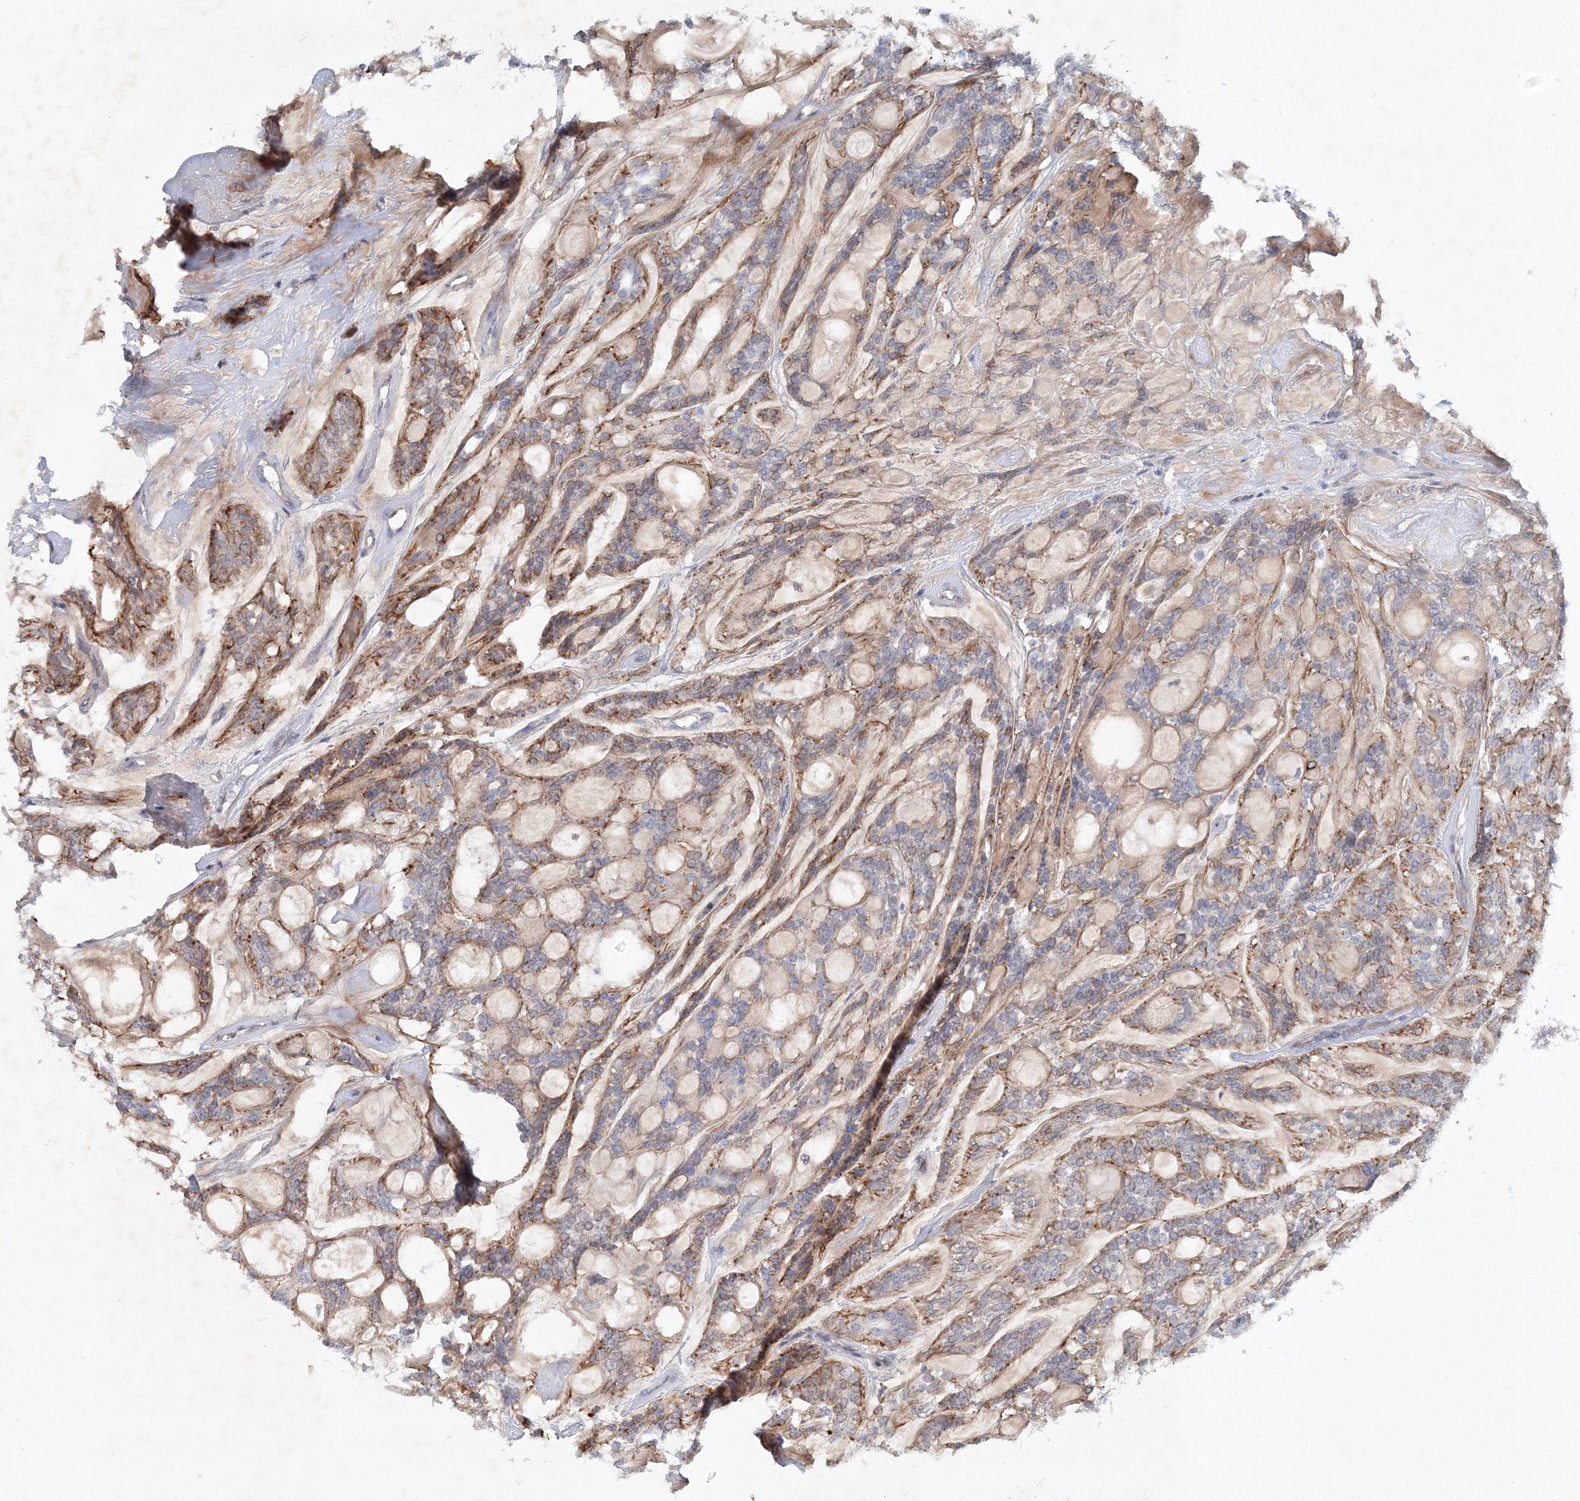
{"staining": {"intensity": "moderate", "quantity": "25%-75%", "location": "cytoplasmic/membranous"}, "tissue": "head and neck cancer", "cell_type": "Tumor cells", "image_type": "cancer", "snomed": [{"axis": "morphology", "description": "Adenocarcinoma, NOS"}, {"axis": "topography", "description": "Head-Neck"}], "caption": "IHC photomicrograph of human adenocarcinoma (head and neck) stained for a protein (brown), which demonstrates medium levels of moderate cytoplasmic/membranous positivity in about 25%-75% of tumor cells.", "gene": "SH3BP5", "patient": {"sex": "male", "age": 66}}